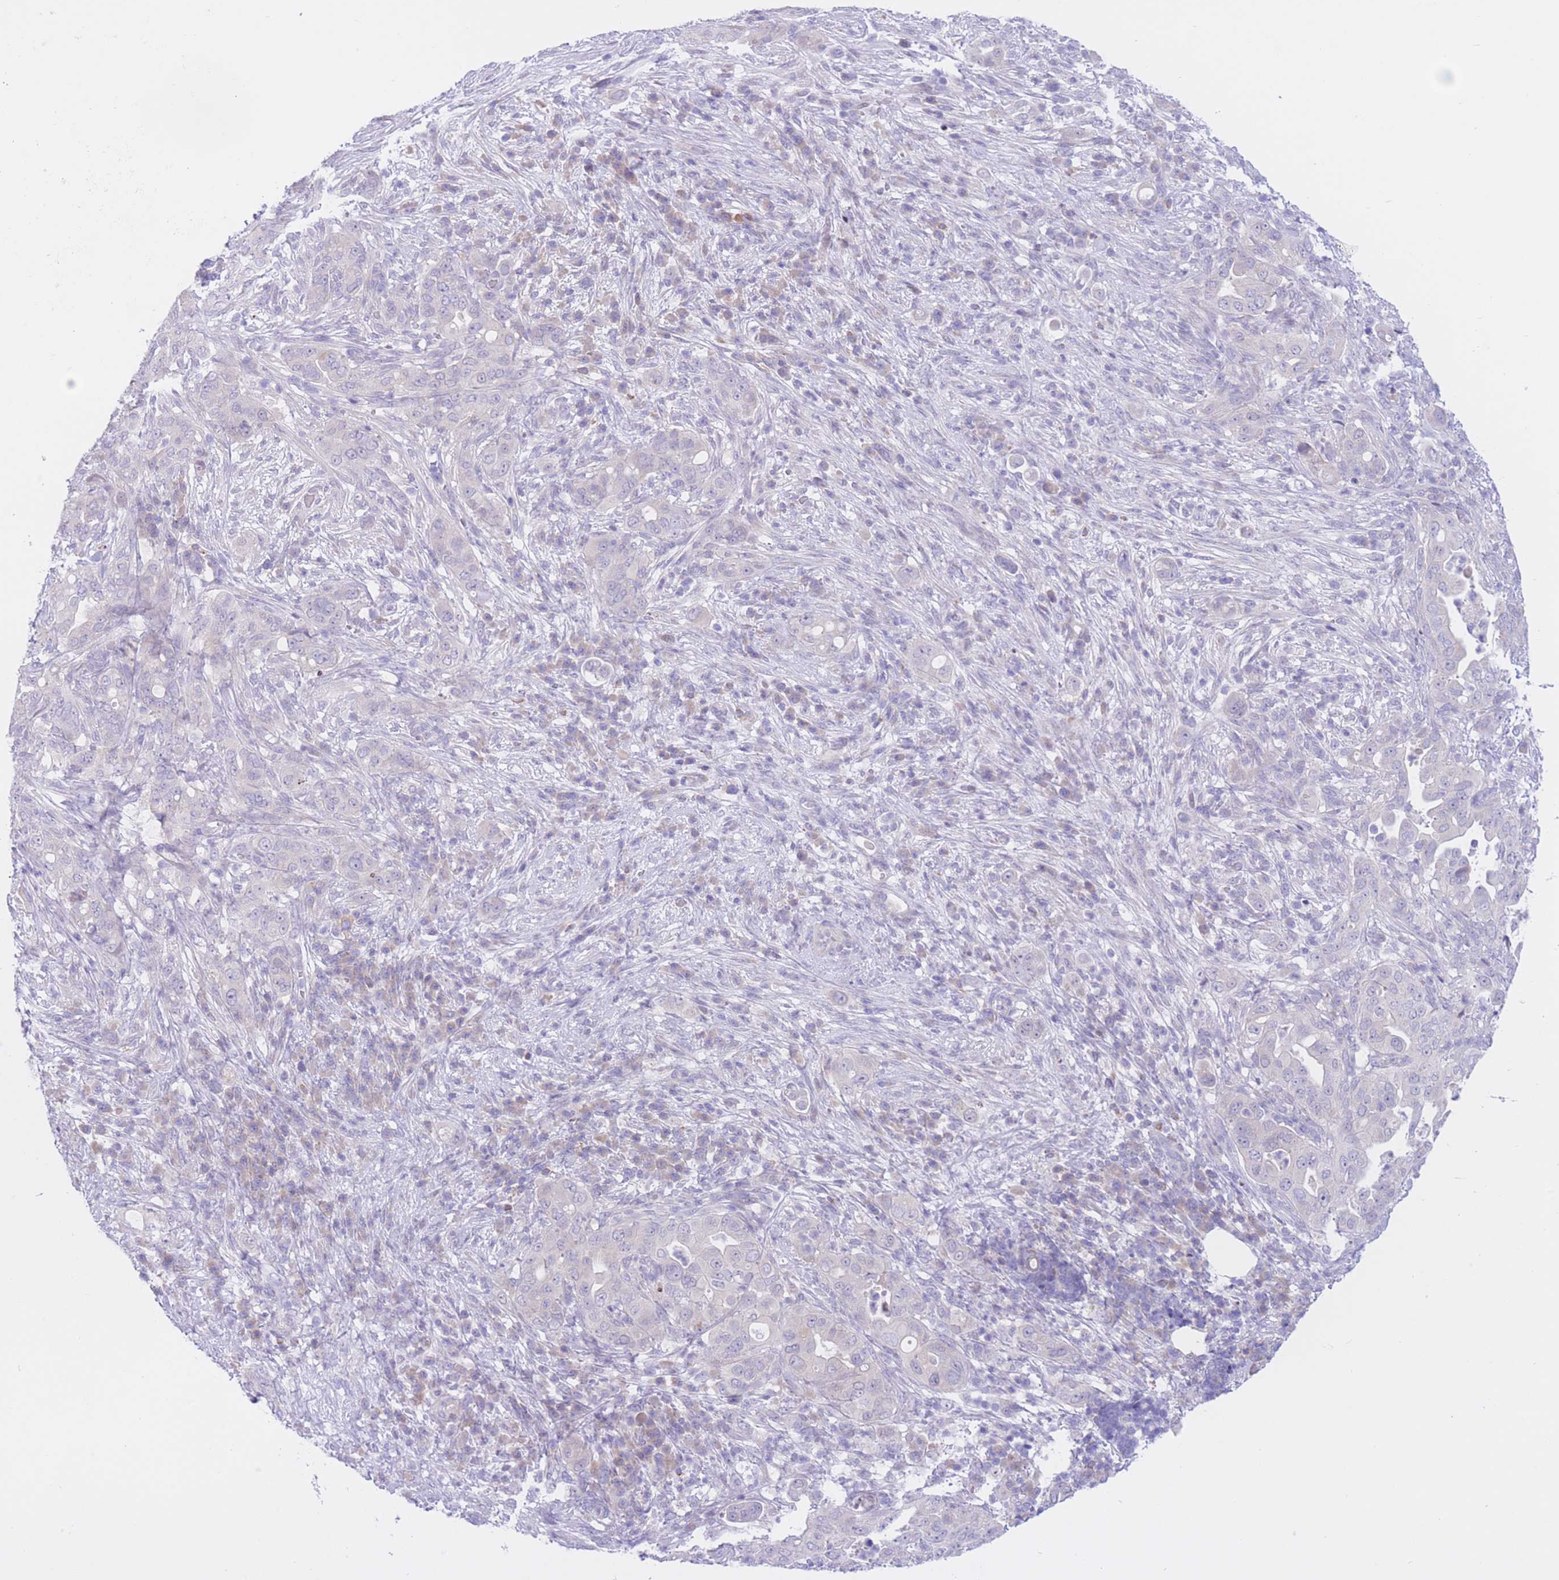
{"staining": {"intensity": "negative", "quantity": "none", "location": "none"}, "tissue": "pancreatic cancer", "cell_type": "Tumor cells", "image_type": "cancer", "snomed": [{"axis": "morphology", "description": "Adenocarcinoma, NOS"}, {"axis": "topography", "description": "Pancreas"}], "caption": "IHC of human pancreatic adenocarcinoma demonstrates no positivity in tumor cells.", "gene": "RPL39L", "patient": {"sex": "female", "age": 63}}